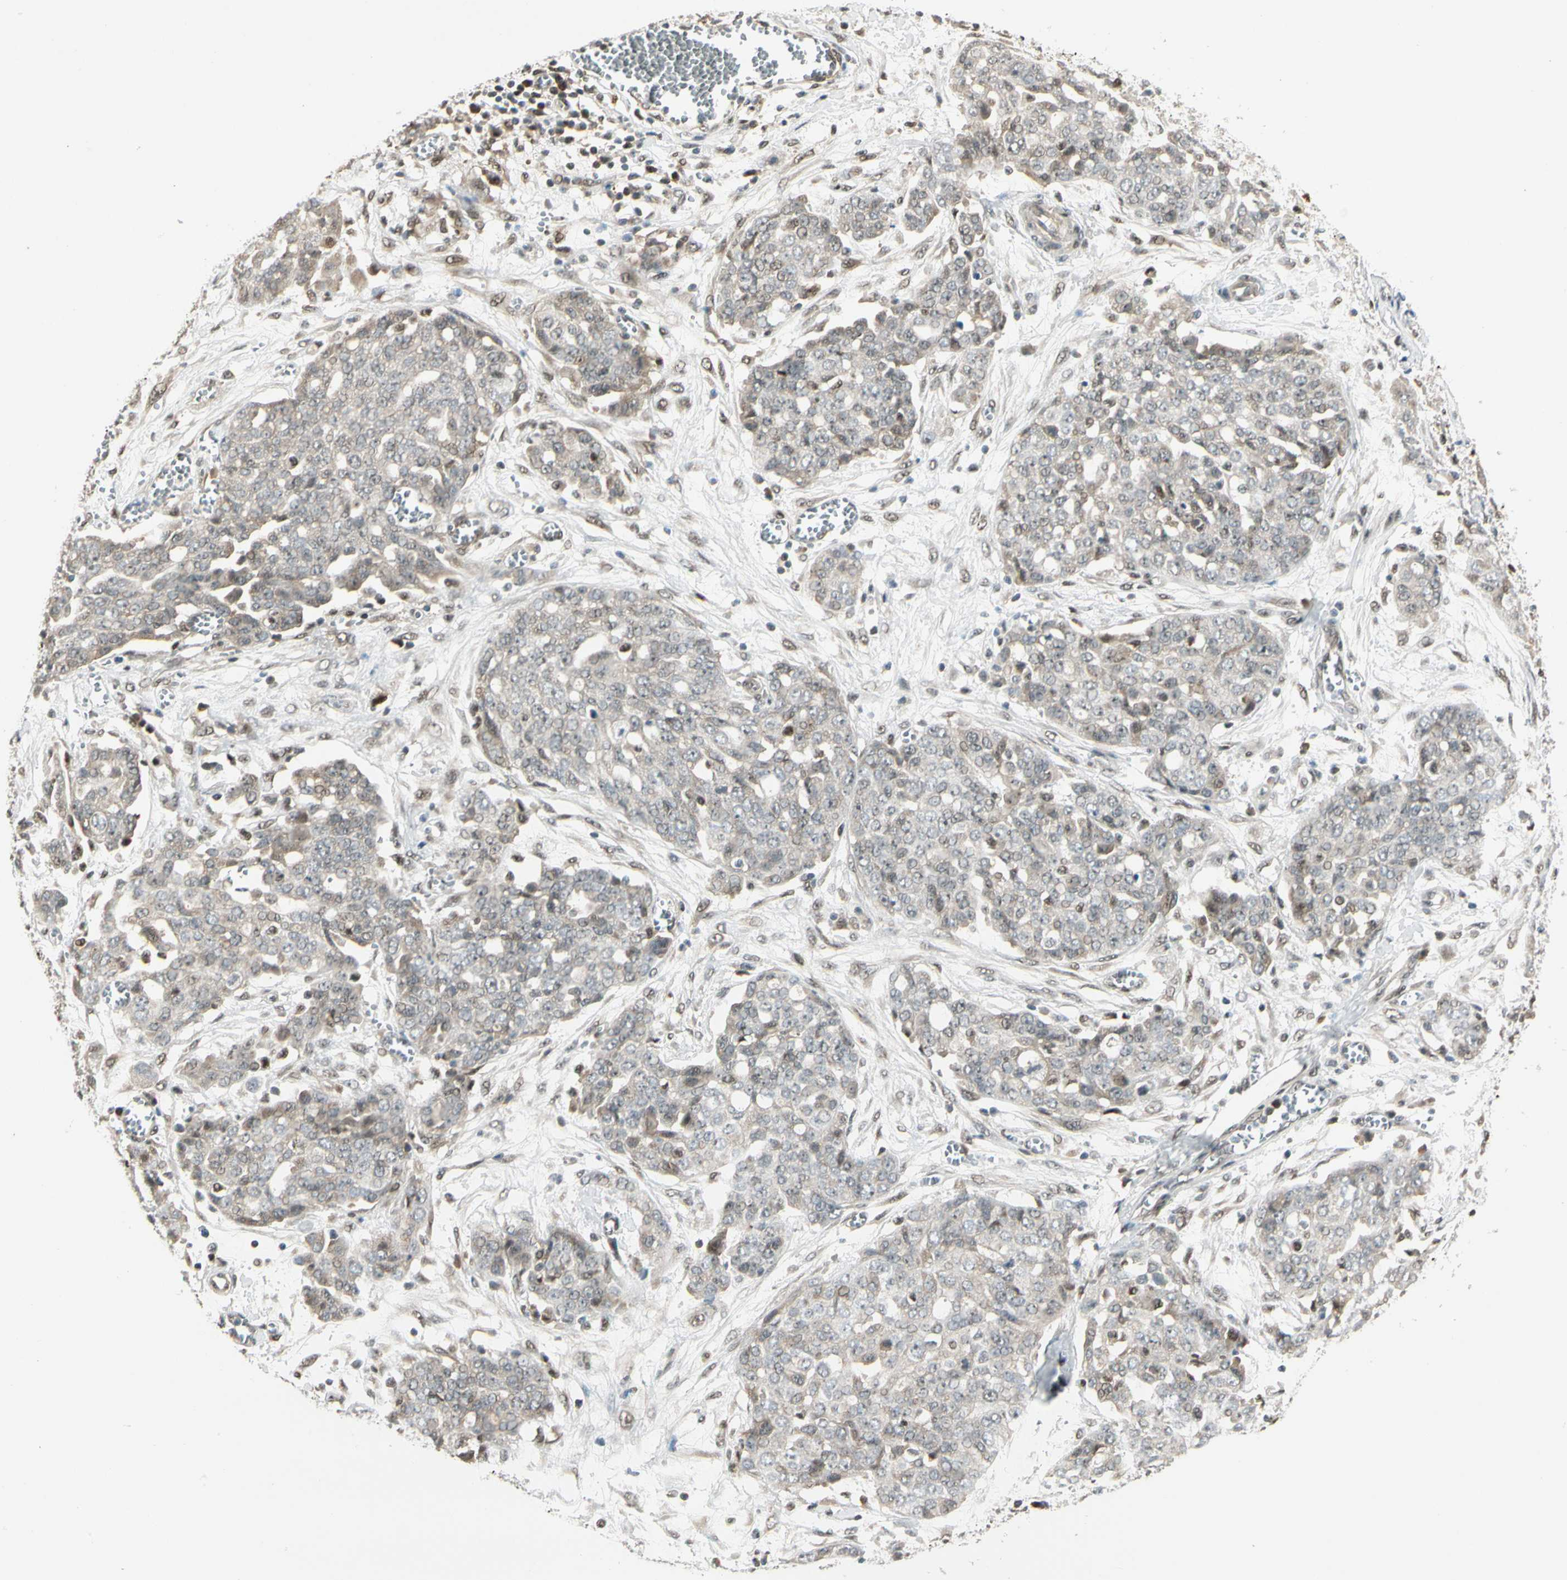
{"staining": {"intensity": "moderate", "quantity": "25%-75%", "location": "cytoplasmic/membranous"}, "tissue": "ovarian cancer", "cell_type": "Tumor cells", "image_type": "cancer", "snomed": [{"axis": "morphology", "description": "Cystadenocarcinoma, serous, NOS"}, {"axis": "topography", "description": "Soft tissue"}, {"axis": "topography", "description": "Ovary"}], "caption": "Brown immunohistochemical staining in serous cystadenocarcinoma (ovarian) reveals moderate cytoplasmic/membranous staining in about 25%-75% of tumor cells. The staining was performed using DAB to visualize the protein expression in brown, while the nuclei were stained in blue with hematoxylin (Magnification: 20x).", "gene": "GTF3A", "patient": {"sex": "female", "age": 57}}